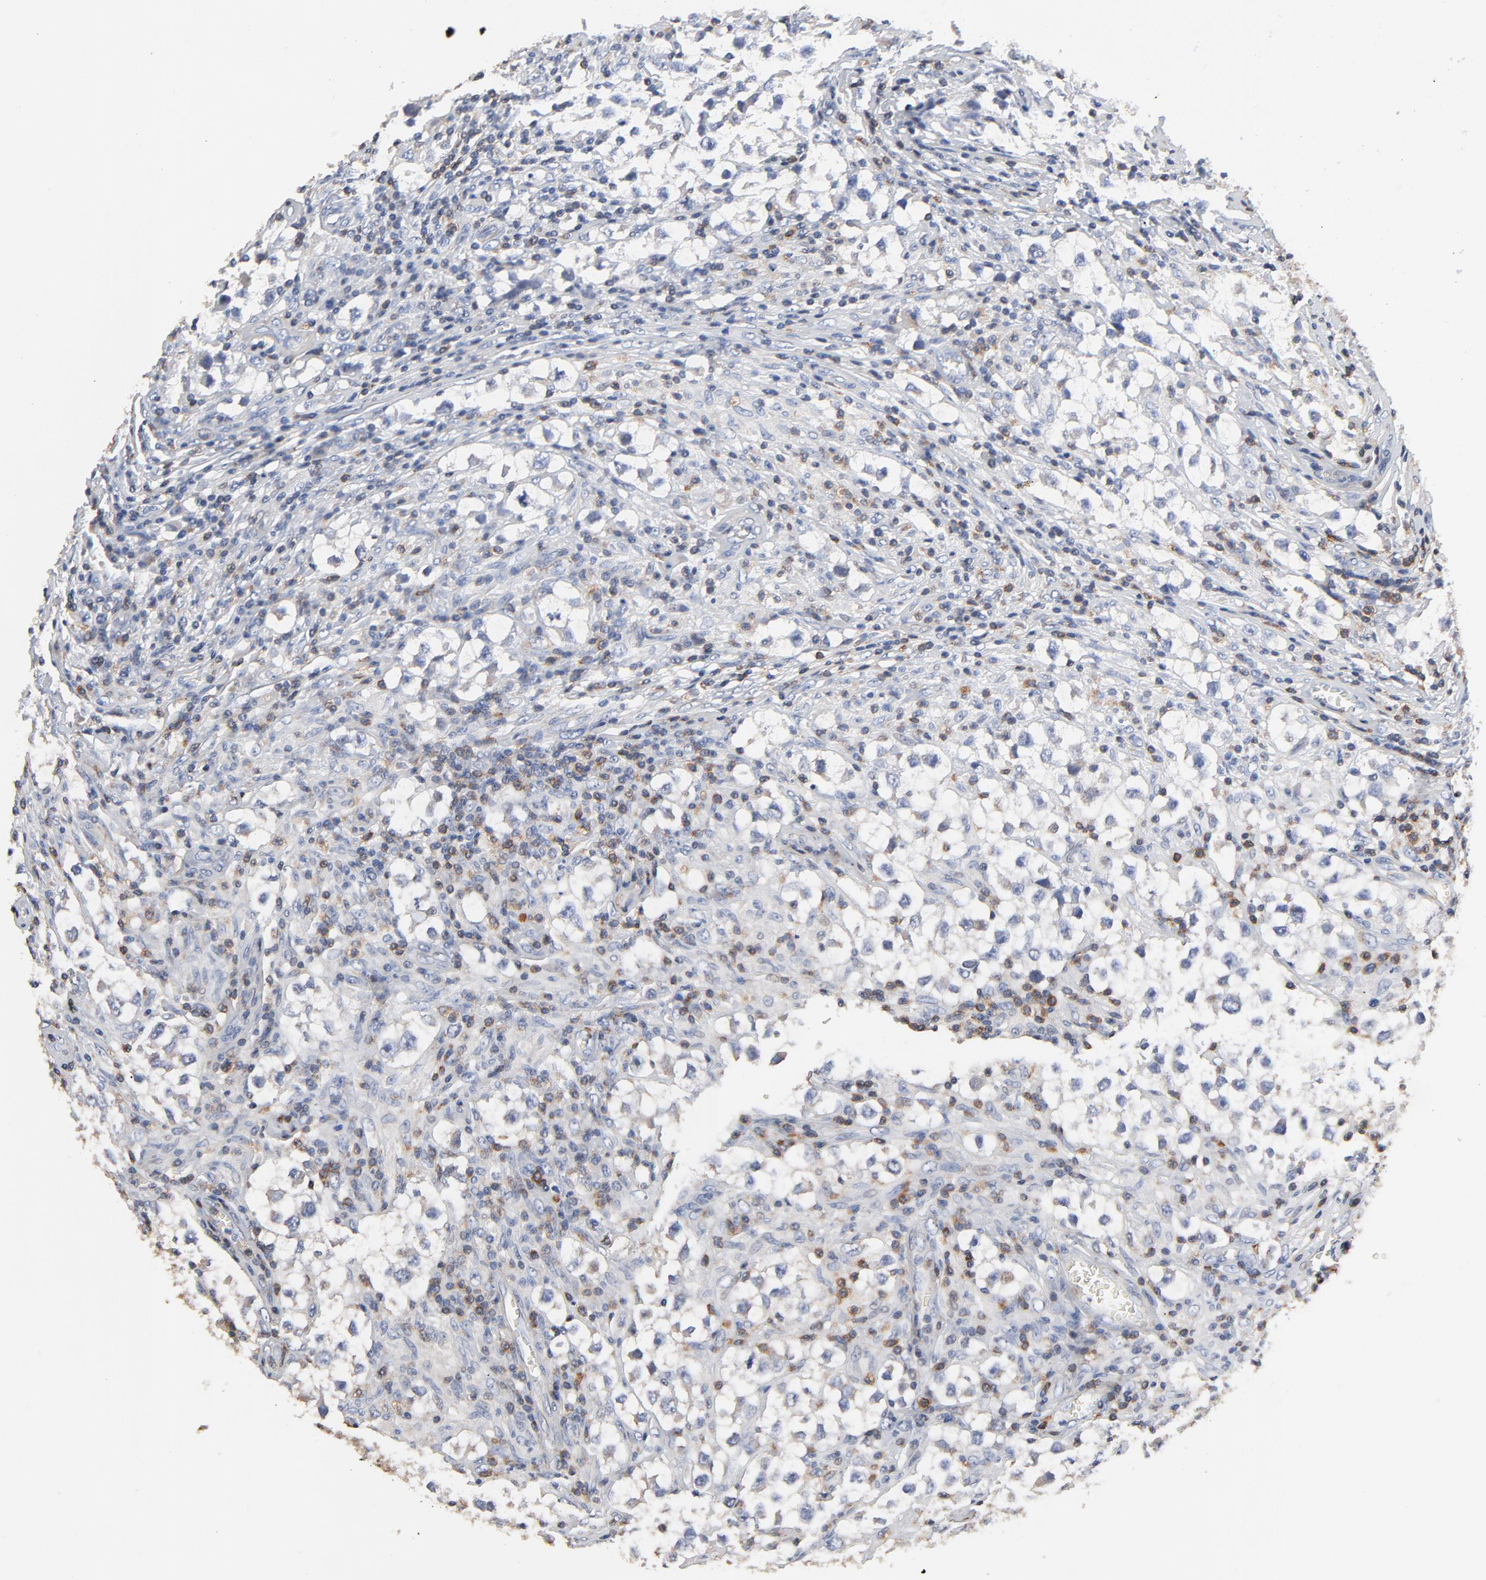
{"staining": {"intensity": "negative", "quantity": "none", "location": "none"}, "tissue": "testis cancer", "cell_type": "Tumor cells", "image_type": "cancer", "snomed": [{"axis": "morphology", "description": "Seminoma, NOS"}, {"axis": "topography", "description": "Testis"}], "caption": "Testis seminoma was stained to show a protein in brown. There is no significant expression in tumor cells.", "gene": "SKAP1", "patient": {"sex": "male", "age": 32}}